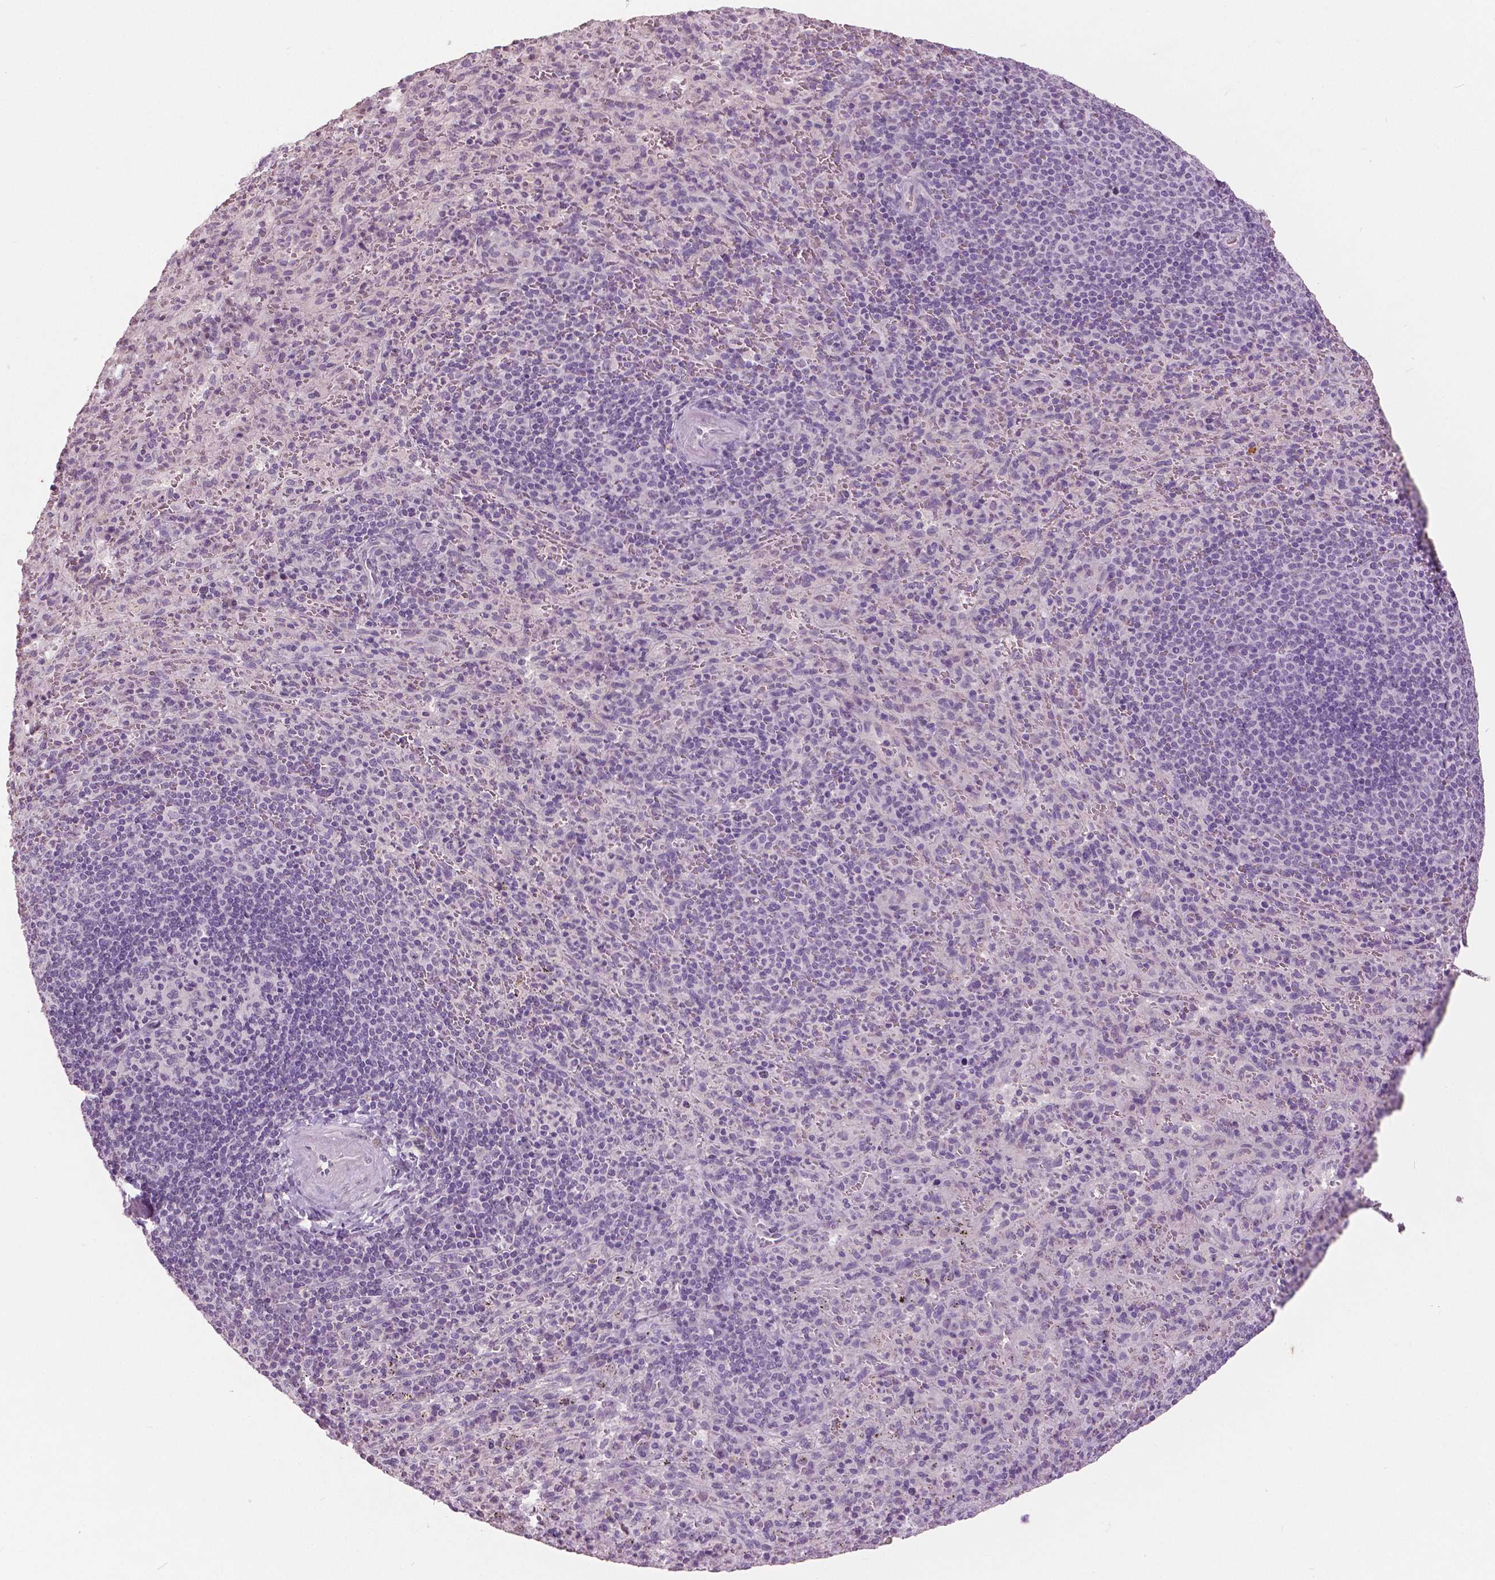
{"staining": {"intensity": "negative", "quantity": "none", "location": "none"}, "tissue": "spleen", "cell_type": "Cells in red pulp", "image_type": "normal", "snomed": [{"axis": "morphology", "description": "Normal tissue, NOS"}, {"axis": "topography", "description": "Spleen"}], "caption": "Cells in red pulp are negative for protein expression in normal human spleen. (Immunohistochemistry, brightfield microscopy, high magnification).", "gene": "GRIN2A", "patient": {"sex": "male", "age": 57}}